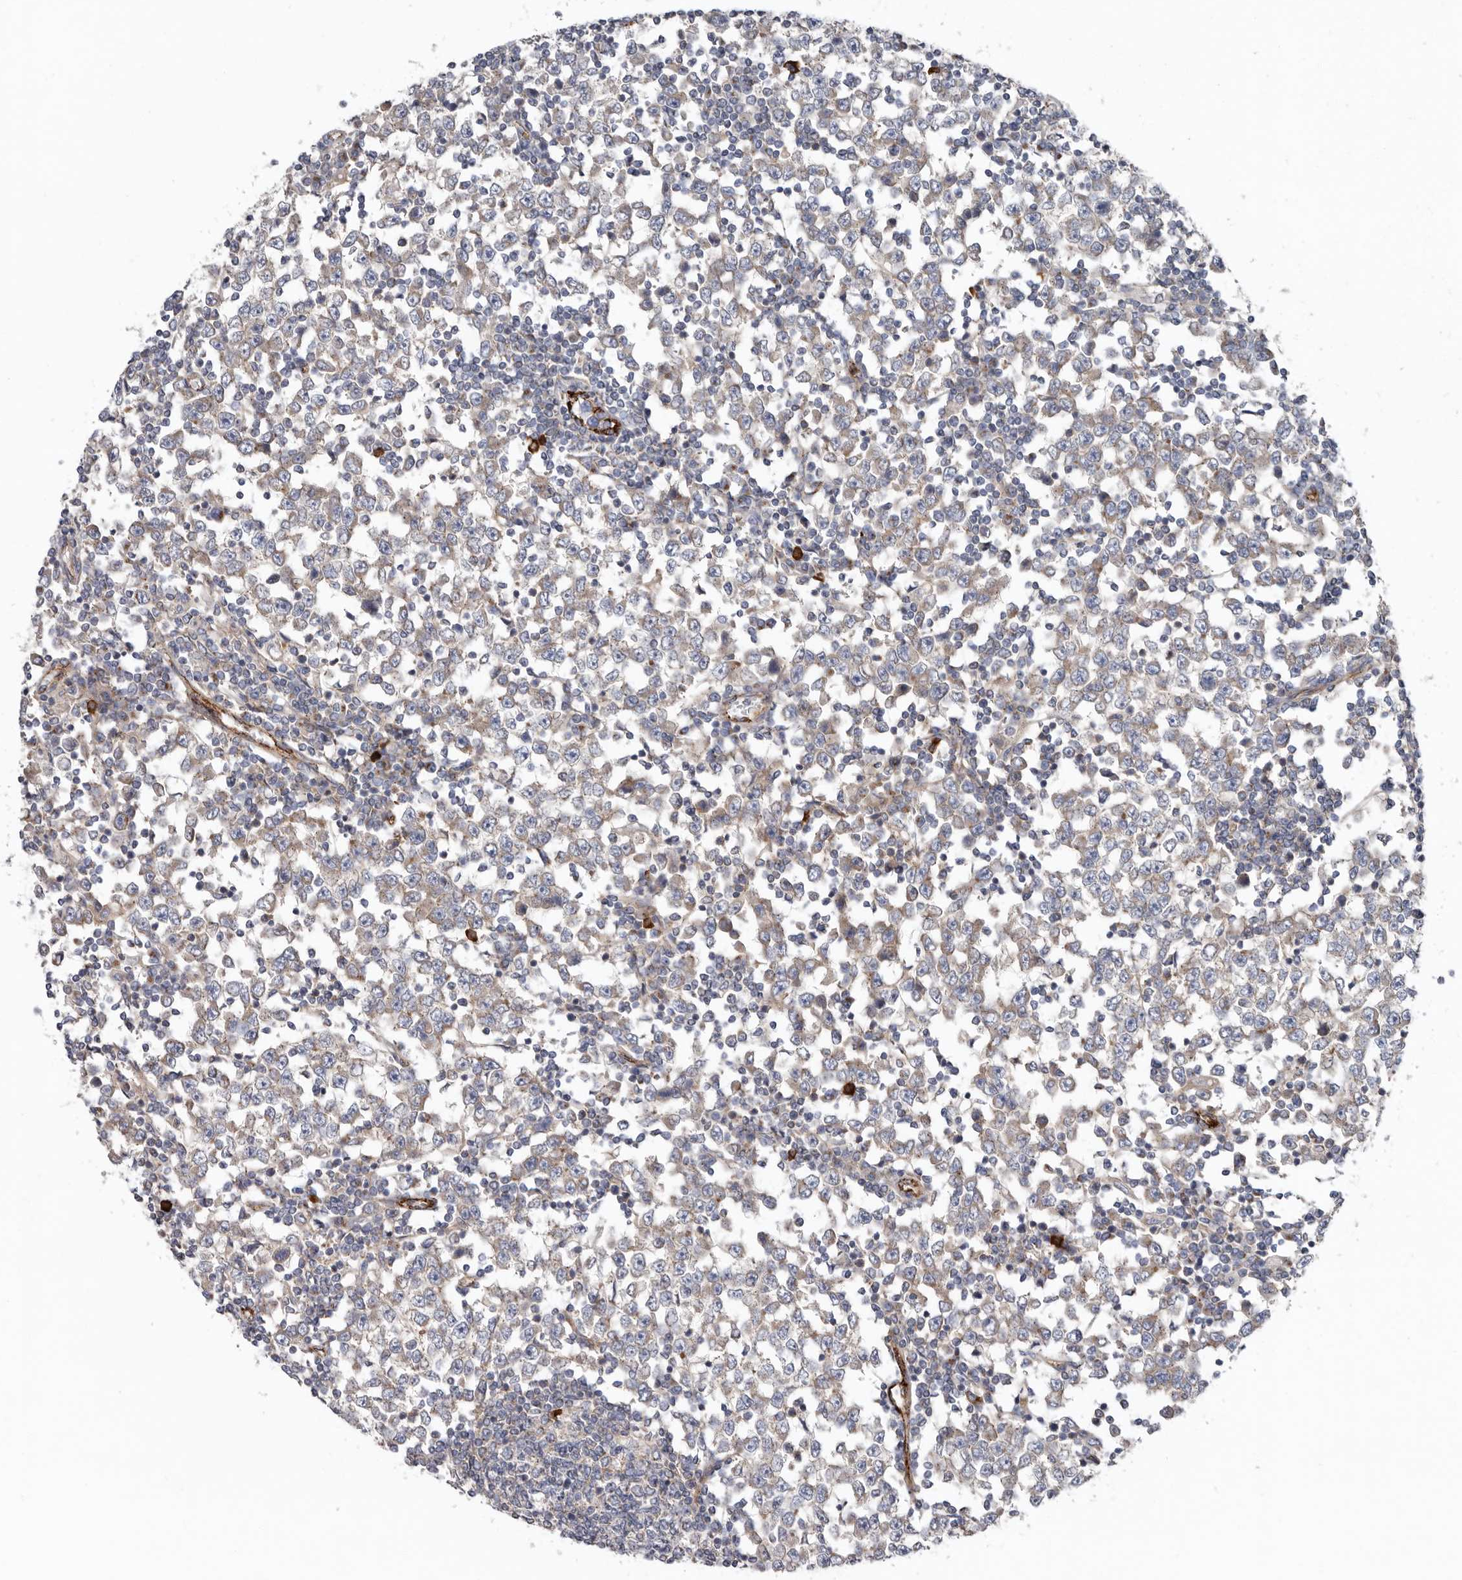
{"staining": {"intensity": "weak", "quantity": "25%-75%", "location": "cytoplasmic/membranous"}, "tissue": "testis cancer", "cell_type": "Tumor cells", "image_type": "cancer", "snomed": [{"axis": "morphology", "description": "Seminoma, NOS"}, {"axis": "topography", "description": "Testis"}], "caption": "The image shows staining of testis cancer, revealing weak cytoplasmic/membranous protein expression (brown color) within tumor cells.", "gene": "LUZP1", "patient": {"sex": "male", "age": 65}}